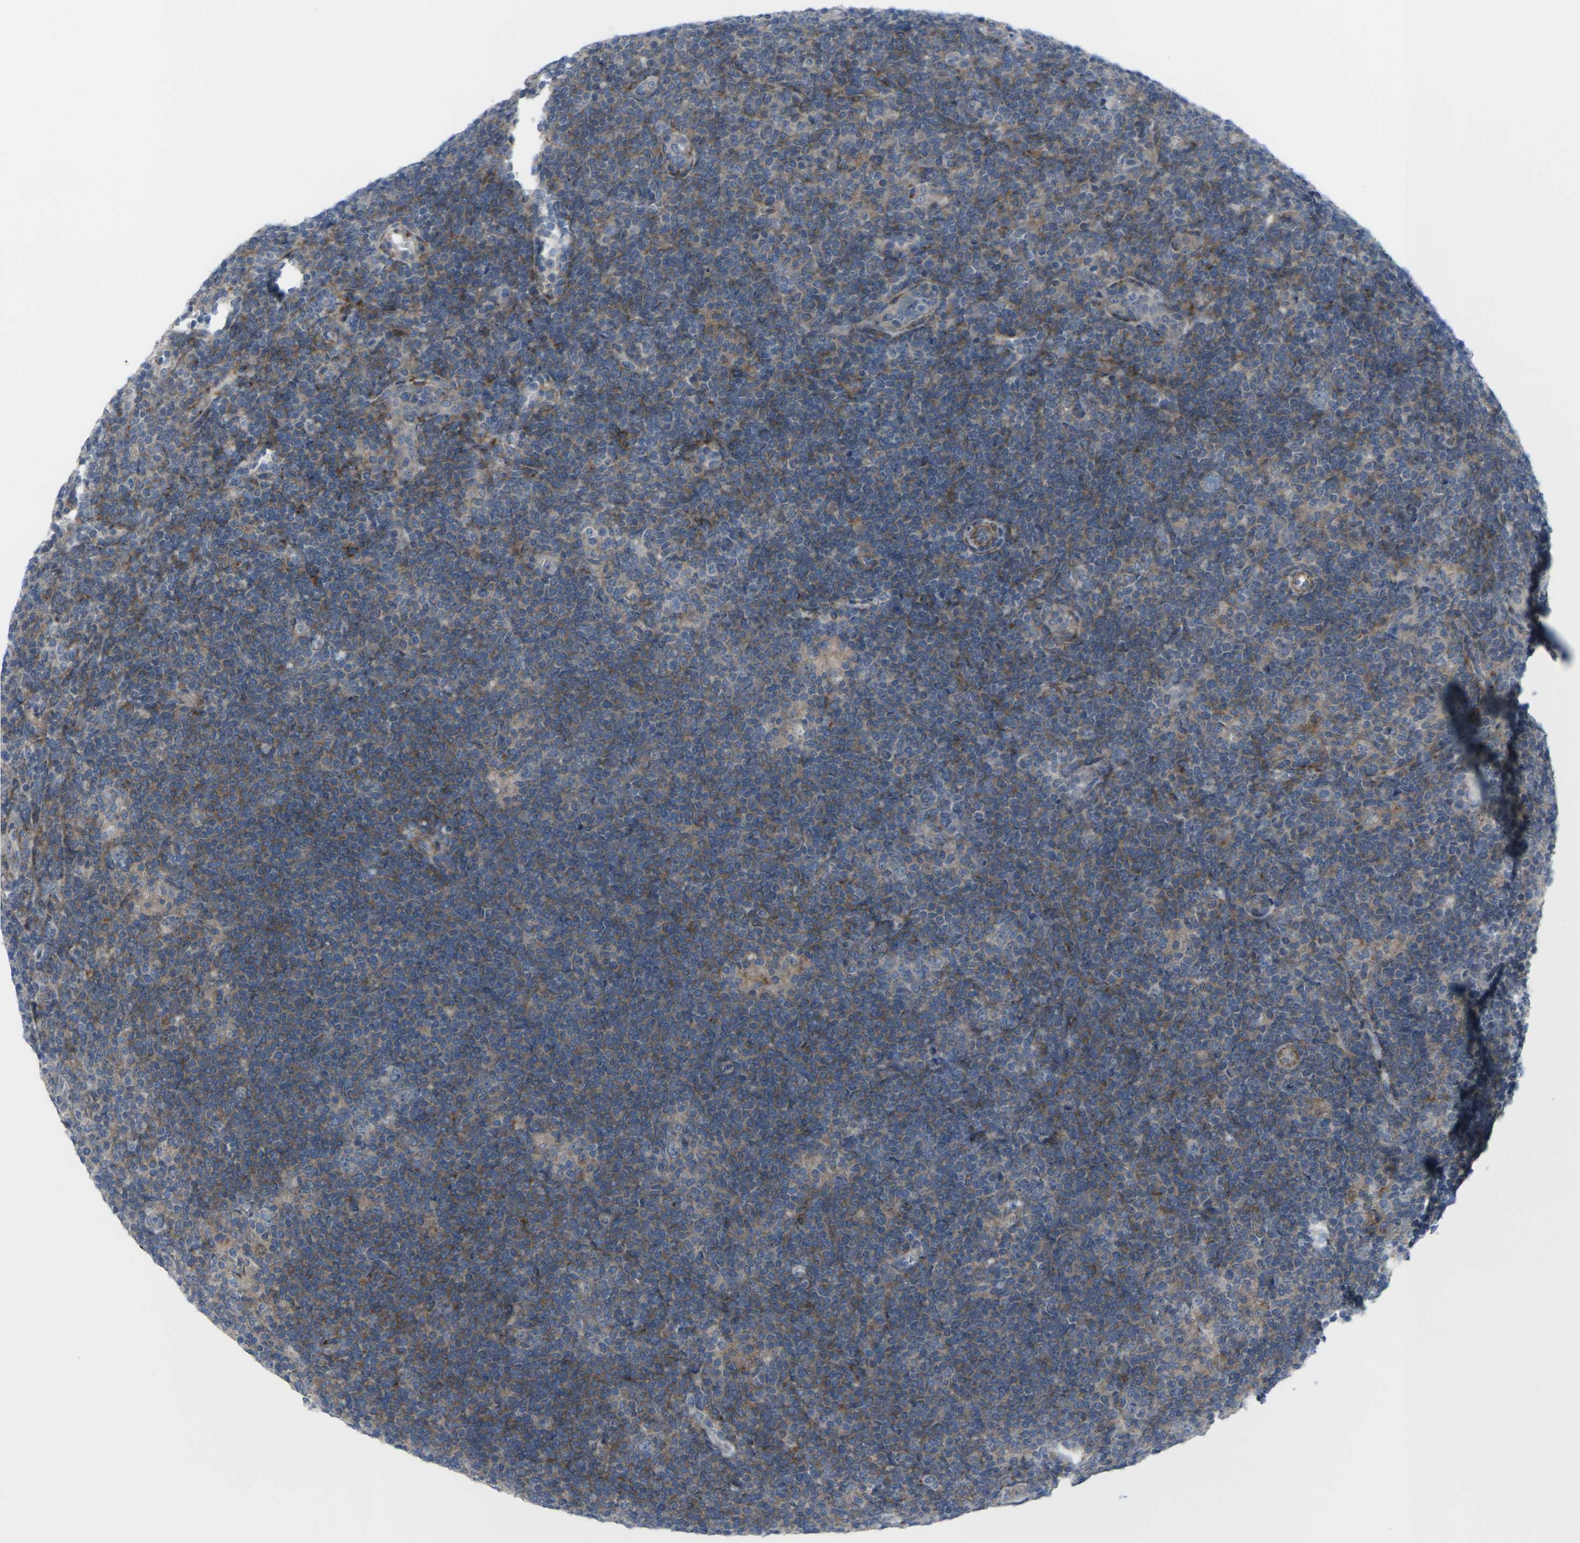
{"staining": {"intensity": "weak", "quantity": "<25%", "location": "cytoplasmic/membranous"}, "tissue": "lymphoma", "cell_type": "Tumor cells", "image_type": "cancer", "snomed": [{"axis": "morphology", "description": "Hodgkin's disease, NOS"}, {"axis": "topography", "description": "Lymph node"}], "caption": "A high-resolution photomicrograph shows immunohistochemistry staining of lymphoma, which exhibits no significant staining in tumor cells. (Brightfield microscopy of DAB immunohistochemistry at high magnification).", "gene": "CCR10", "patient": {"sex": "female", "age": 57}}